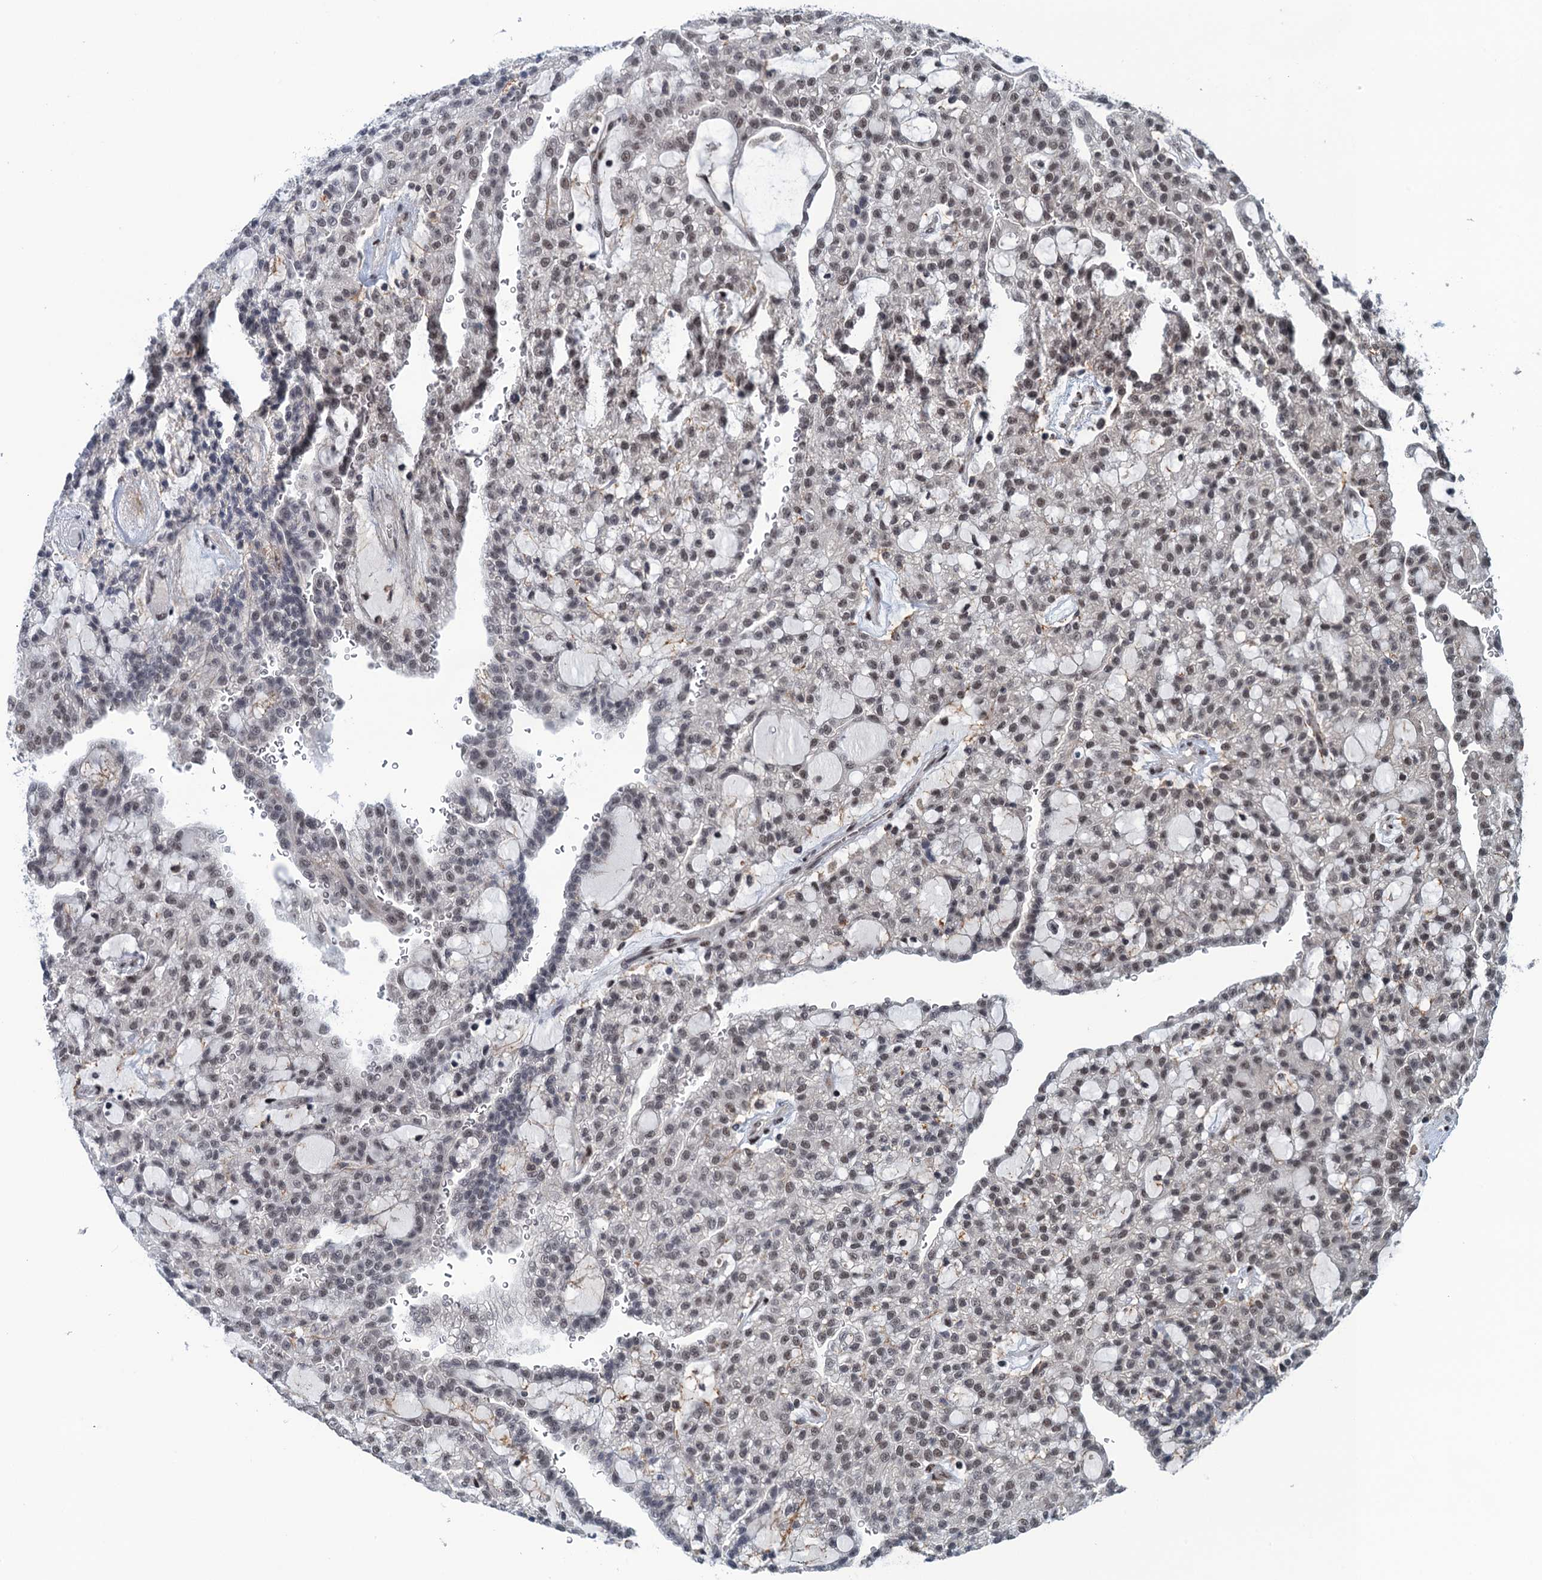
{"staining": {"intensity": "moderate", "quantity": ">75%", "location": "nuclear"}, "tissue": "renal cancer", "cell_type": "Tumor cells", "image_type": "cancer", "snomed": [{"axis": "morphology", "description": "Adenocarcinoma, NOS"}, {"axis": "topography", "description": "Kidney"}], "caption": "Tumor cells exhibit medium levels of moderate nuclear staining in about >75% of cells in human renal adenocarcinoma. (DAB IHC with brightfield microscopy, high magnification).", "gene": "SAE1", "patient": {"sex": "male", "age": 63}}